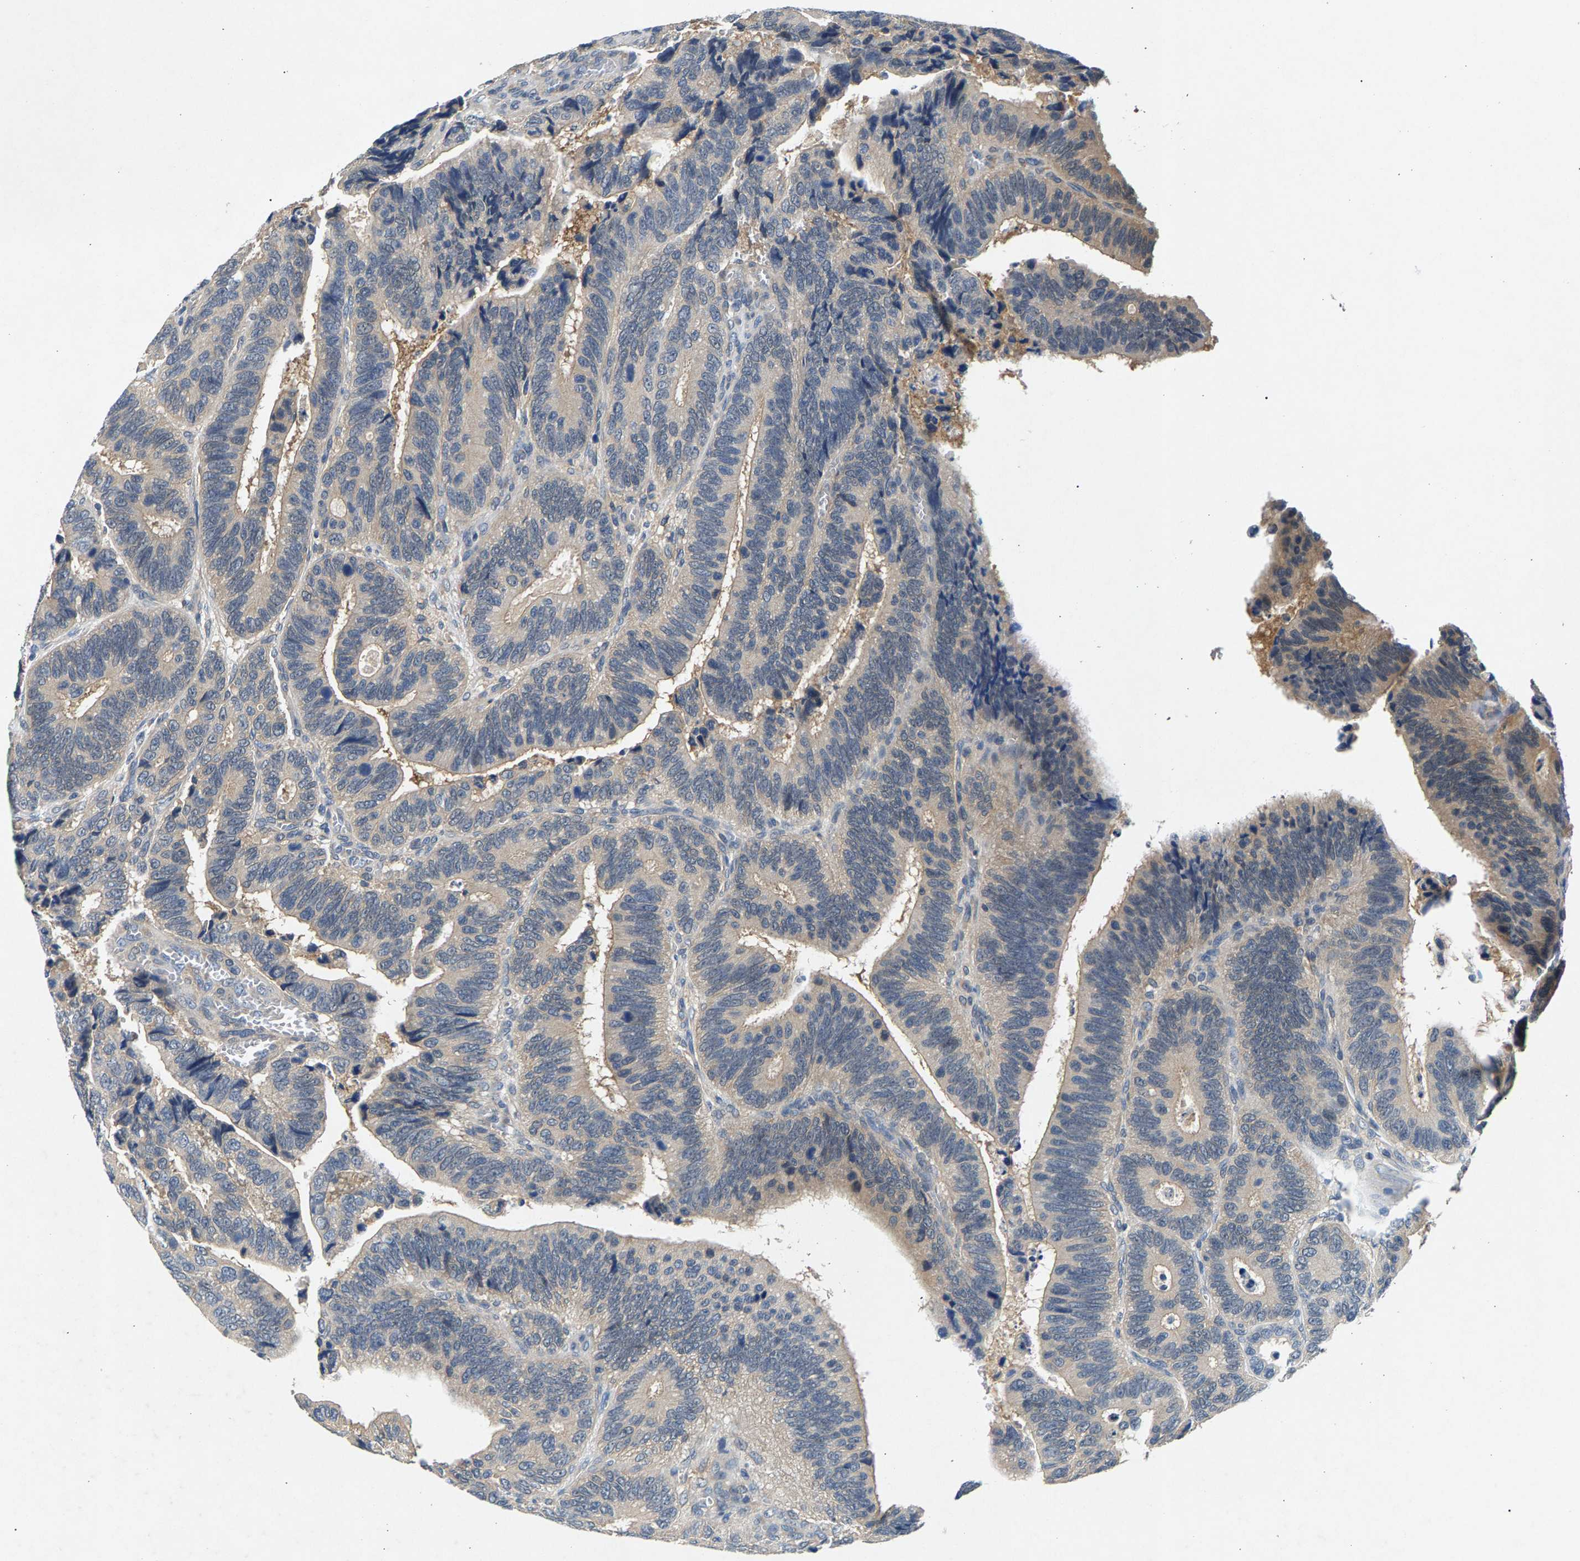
{"staining": {"intensity": "weak", "quantity": "<25%", "location": "cytoplasmic/membranous"}, "tissue": "colorectal cancer", "cell_type": "Tumor cells", "image_type": "cancer", "snomed": [{"axis": "morphology", "description": "Inflammation, NOS"}, {"axis": "morphology", "description": "Adenocarcinoma, NOS"}, {"axis": "topography", "description": "Colon"}], "caption": "This is a image of immunohistochemistry staining of colorectal cancer, which shows no staining in tumor cells.", "gene": "NT5C", "patient": {"sex": "male", "age": 72}}